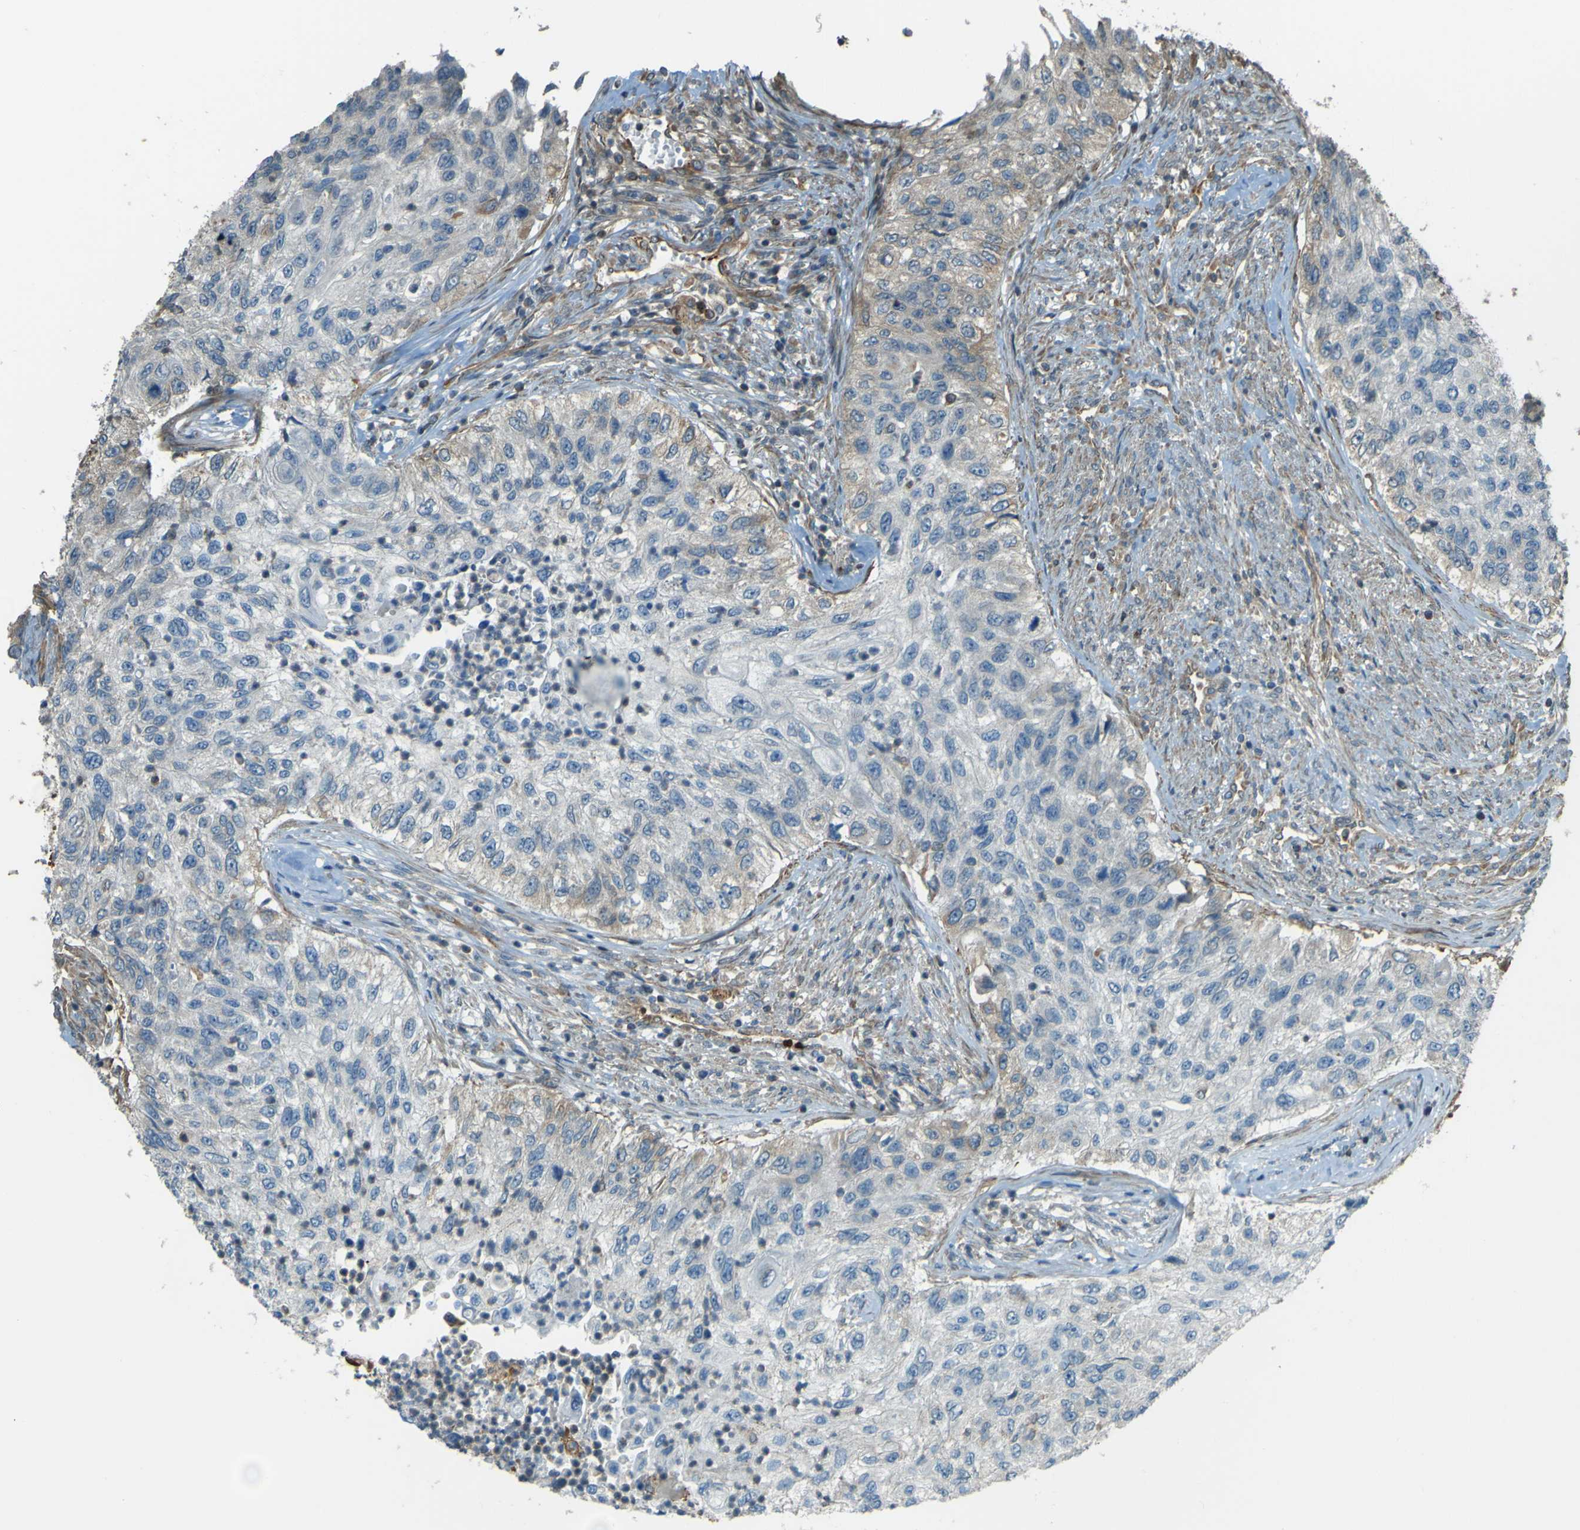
{"staining": {"intensity": "negative", "quantity": "none", "location": "none"}, "tissue": "urothelial cancer", "cell_type": "Tumor cells", "image_type": "cancer", "snomed": [{"axis": "morphology", "description": "Urothelial carcinoma, High grade"}, {"axis": "topography", "description": "Urinary bladder"}], "caption": "Urothelial carcinoma (high-grade) stained for a protein using IHC demonstrates no staining tumor cells.", "gene": "LPCAT1", "patient": {"sex": "female", "age": 60}}